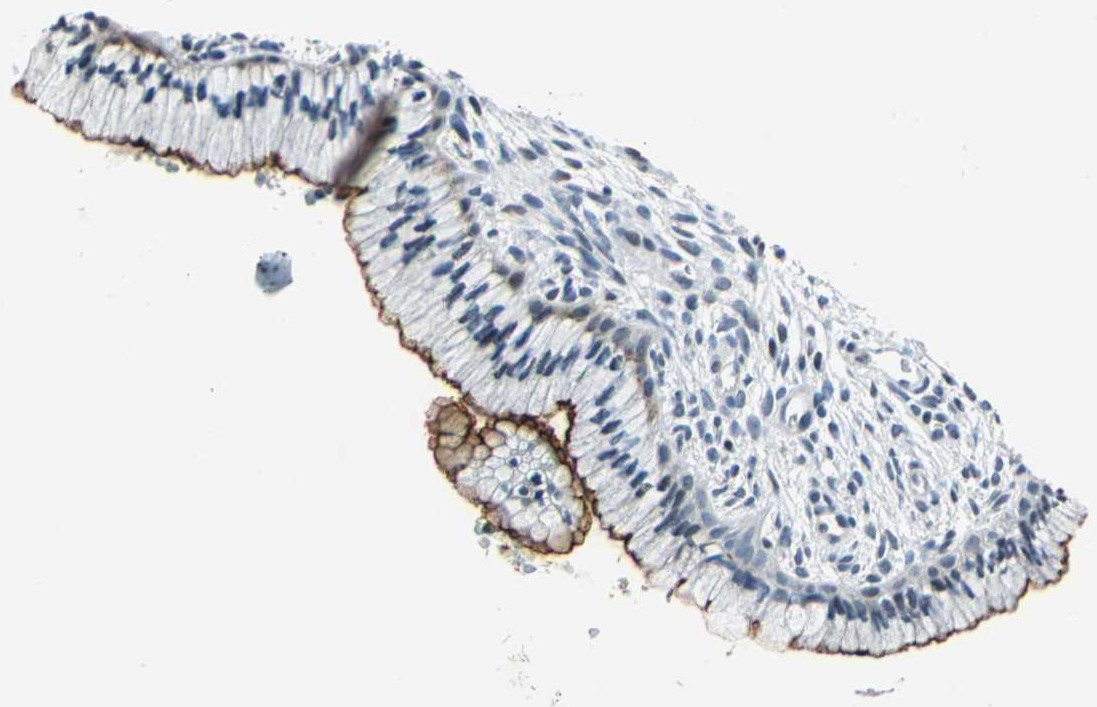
{"staining": {"intensity": "strong", "quantity": ">75%", "location": "cytoplasmic/membranous"}, "tissue": "cervix", "cell_type": "Glandular cells", "image_type": "normal", "snomed": [{"axis": "morphology", "description": "Normal tissue, NOS"}, {"axis": "topography", "description": "Cervix"}], "caption": "Normal cervix was stained to show a protein in brown. There is high levels of strong cytoplasmic/membranous expression in about >75% of glandular cells. Using DAB (3,3'-diaminobenzidine) (brown) and hematoxylin (blue) stains, captured at high magnification using brightfield microscopy.", "gene": "HCFC2", "patient": {"sex": "female", "age": 39}}